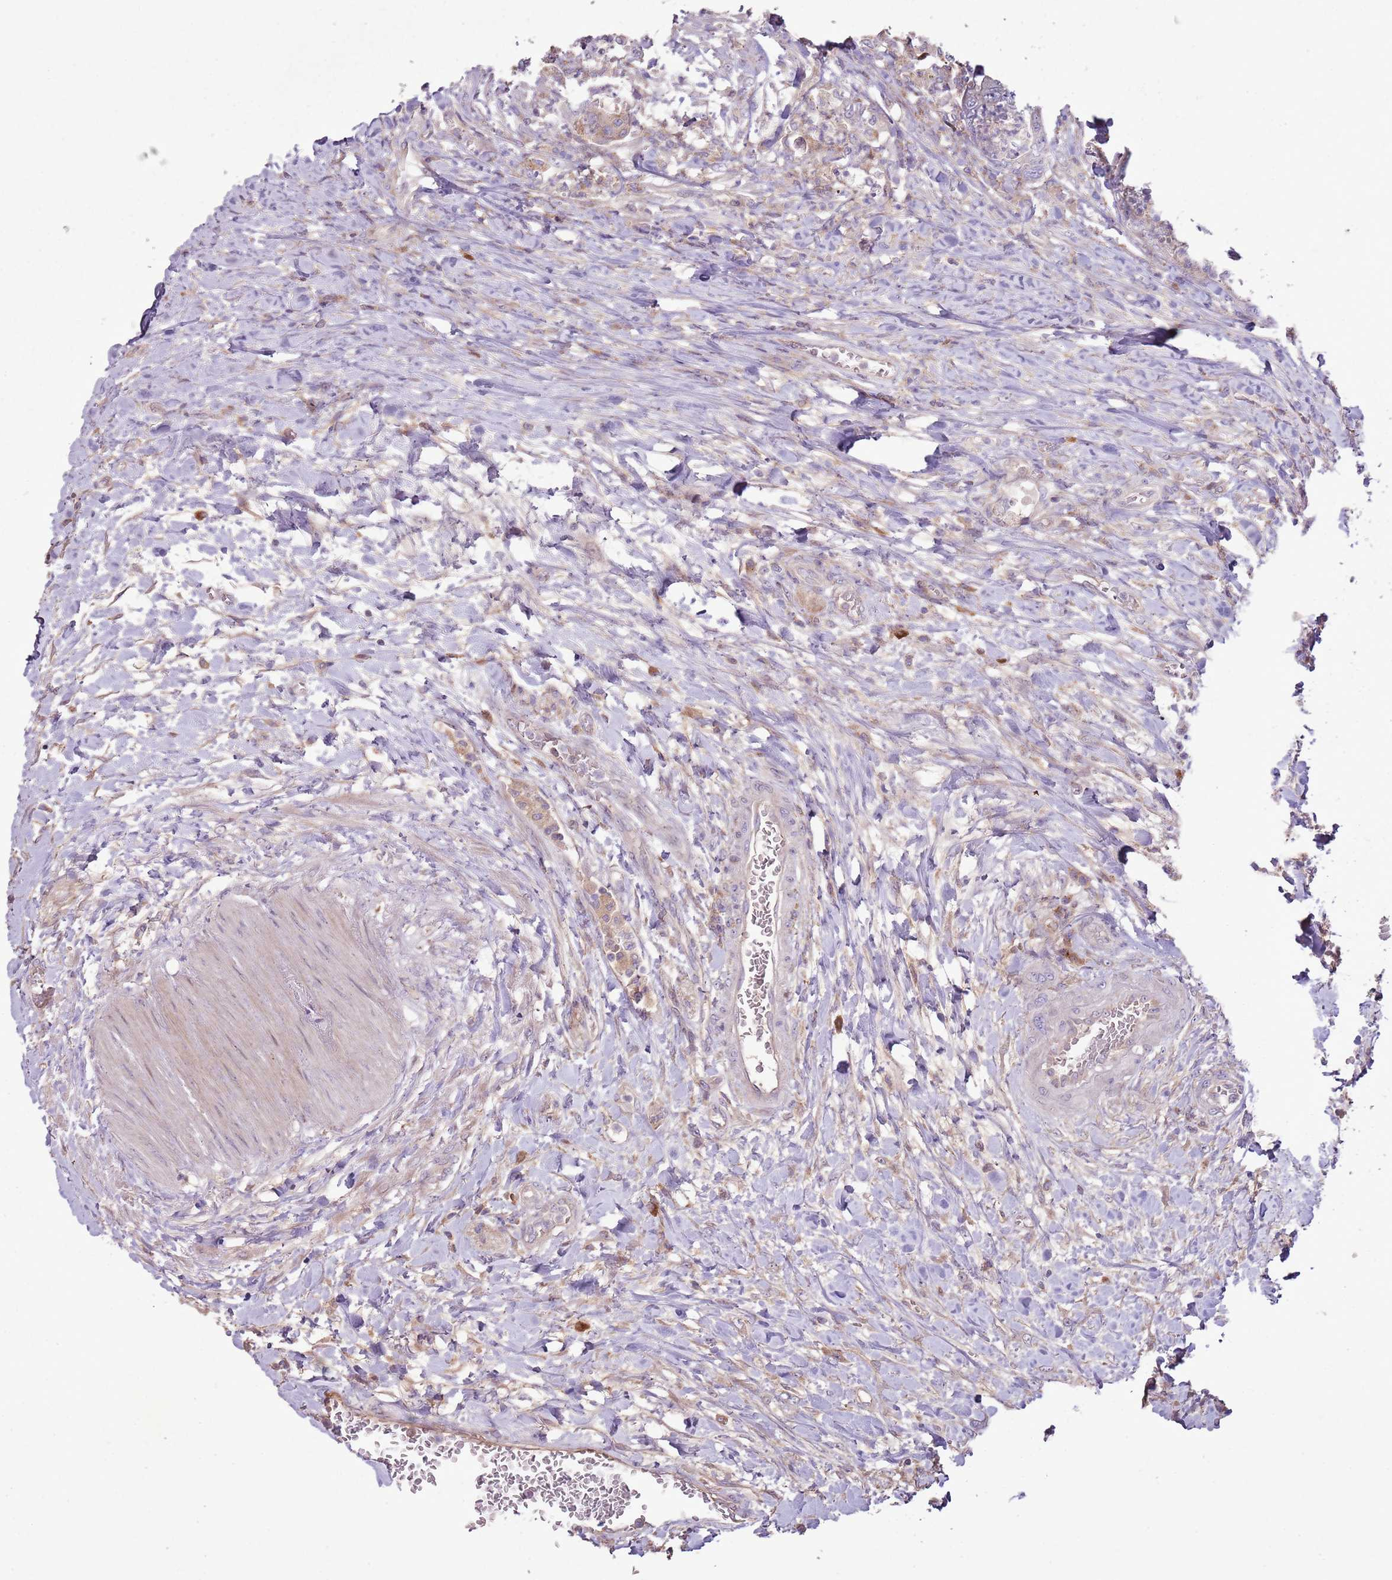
{"staining": {"intensity": "weak", "quantity": "<25%", "location": "cytoplasmic/membranous"}, "tissue": "colorectal cancer", "cell_type": "Tumor cells", "image_type": "cancer", "snomed": [{"axis": "morphology", "description": "Adenocarcinoma, NOS"}, {"axis": "topography", "description": "Rectum"}], "caption": "This is an immunohistochemistry (IHC) histopathology image of colorectal adenocarcinoma. There is no staining in tumor cells.", "gene": "ANKRD24", "patient": {"sex": "male", "age": 63}}